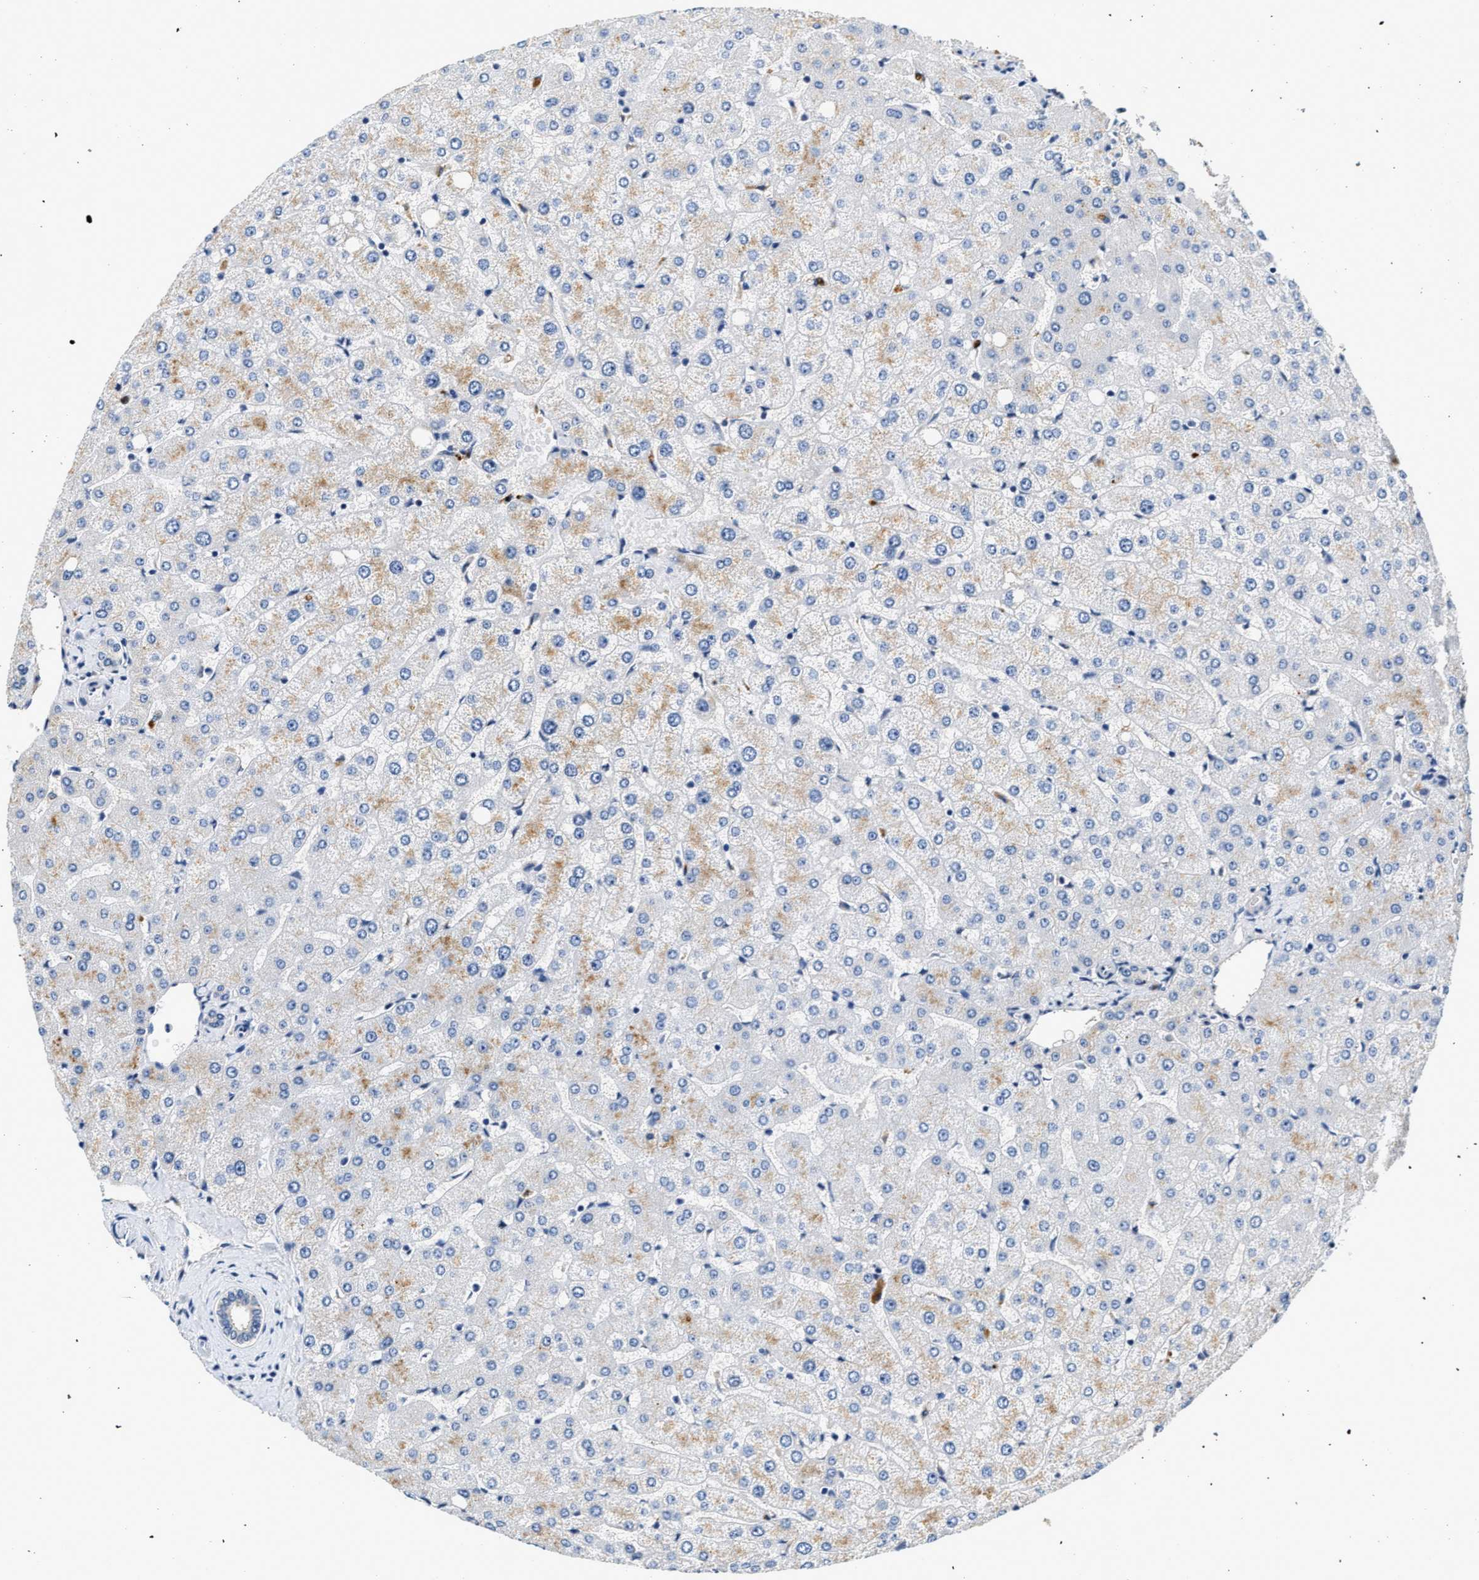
{"staining": {"intensity": "negative", "quantity": "none", "location": "none"}, "tissue": "liver", "cell_type": "Cholangiocytes", "image_type": "normal", "snomed": [{"axis": "morphology", "description": "Normal tissue, NOS"}, {"axis": "topography", "description": "Liver"}], "caption": "High power microscopy histopathology image of an immunohistochemistry (IHC) image of normal liver, revealing no significant expression in cholangiocytes.", "gene": "MED22", "patient": {"sex": "female", "age": 54}}